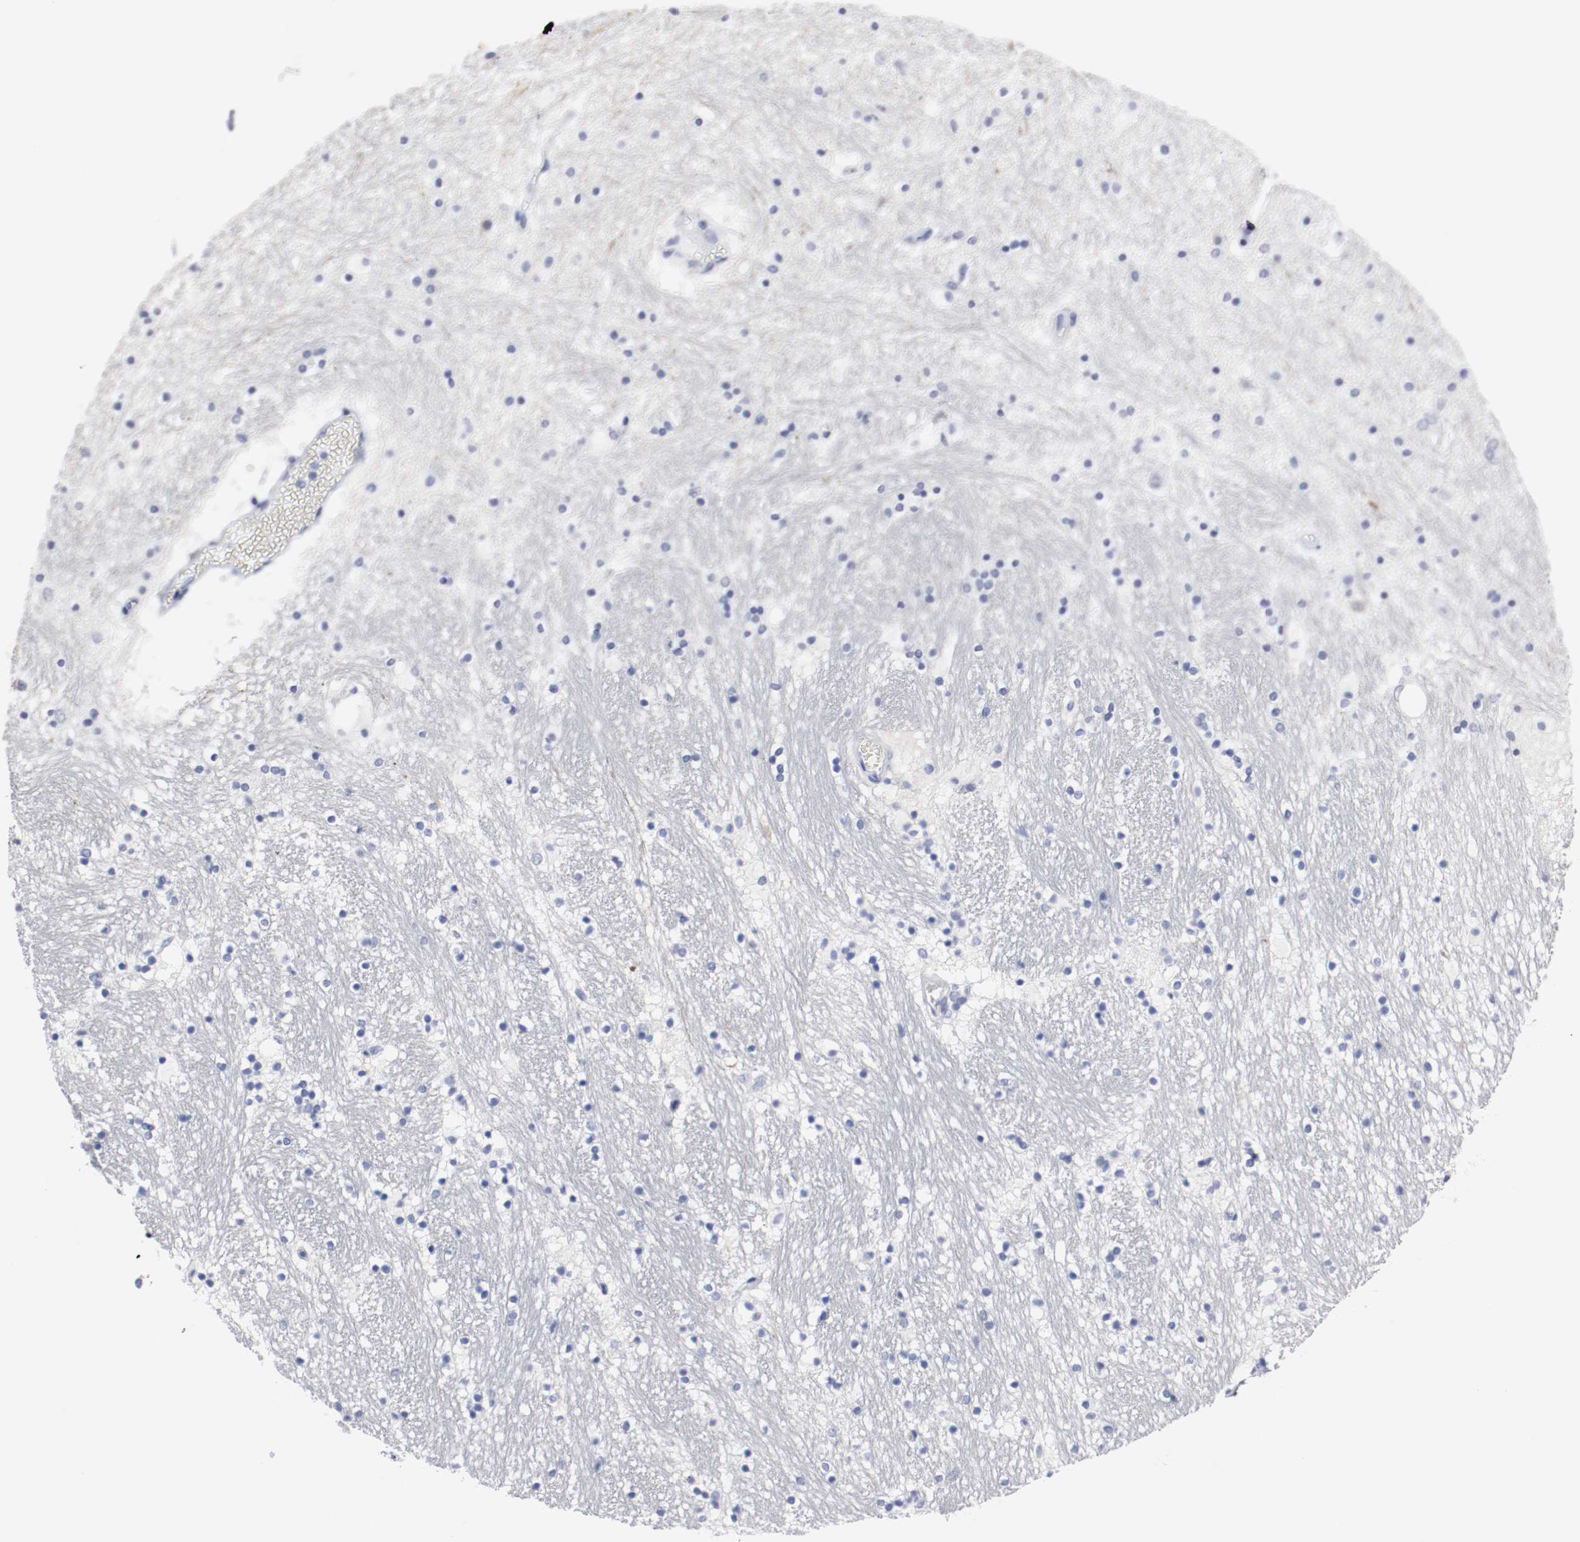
{"staining": {"intensity": "negative", "quantity": "none", "location": "none"}, "tissue": "hippocampus", "cell_type": "Glial cells", "image_type": "normal", "snomed": [{"axis": "morphology", "description": "Normal tissue, NOS"}, {"axis": "topography", "description": "Hippocampus"}], "caption": "This image is of benign hippocampus stained with immunohistochemistry to label a protein in brown with the nuclei are counter-stained blue. There is no positivity in glial cells. (Brightfield microscopy of DAB immunohistochemistry (IHC) at high magnification).", "gene": "GAD1", "patient": {"sex": "male", "age": 45}}